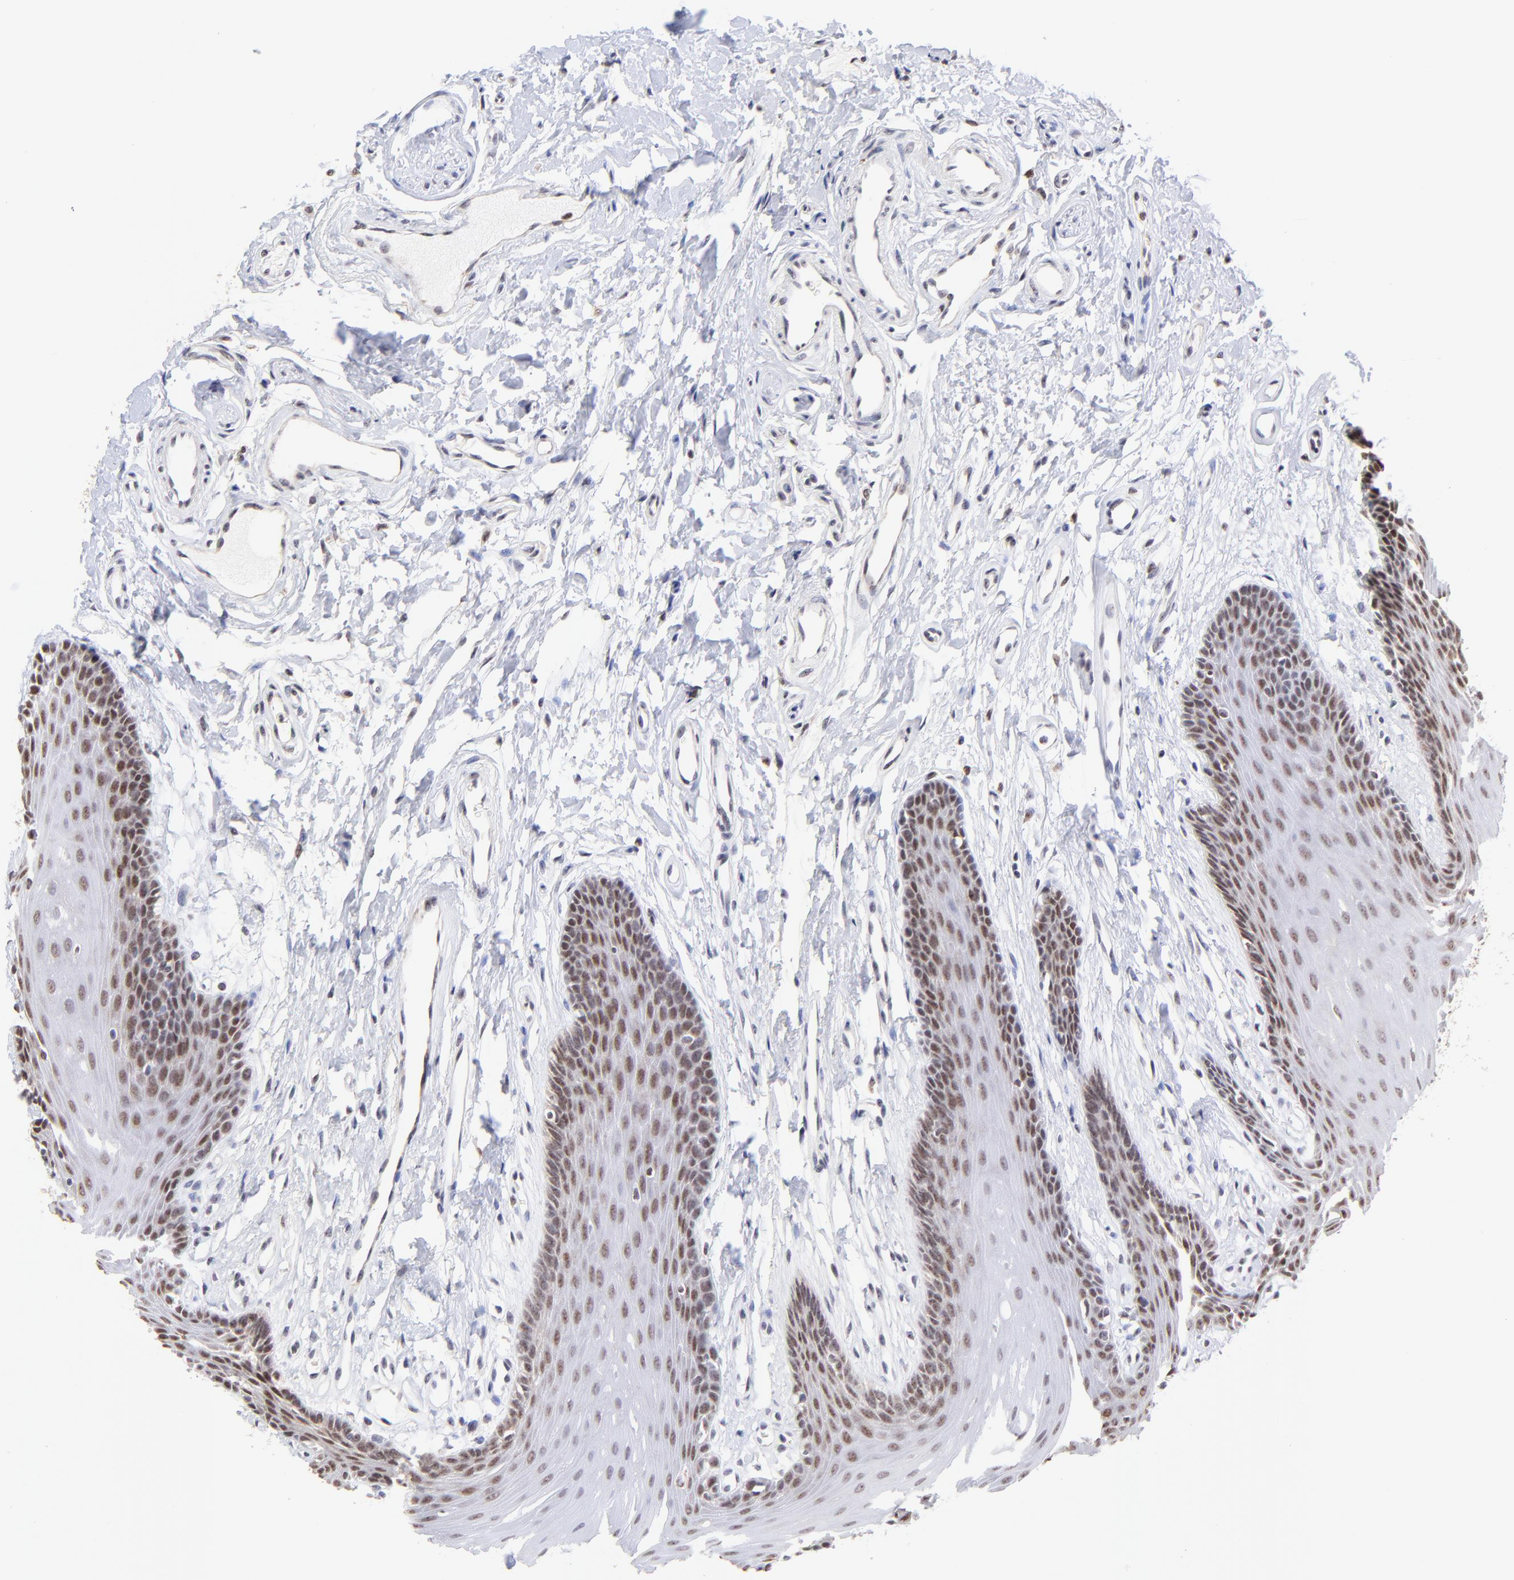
{"staining": {"intensity": "weak", "quantity": "<25%", "location": "nuclear"}, "tissue": "oral mucosa", "cell_type": "Squamous epithelial cells", "image_type": "normal", "snomed": [{"axis": "morphology", "description": "Normal tissue, NOS"}, {"axis": "topography", "description": "Oral tissue"}], "caption": "IHC photomicrograph of benign oral mucosa: human oral mucosa stained with DAB (3,3'-diaminobenzidine) shows no significant protein staining in squamous epithelial cells.", "gene": "ZNF670", "patient": {"sex": "male", "age": 62}}